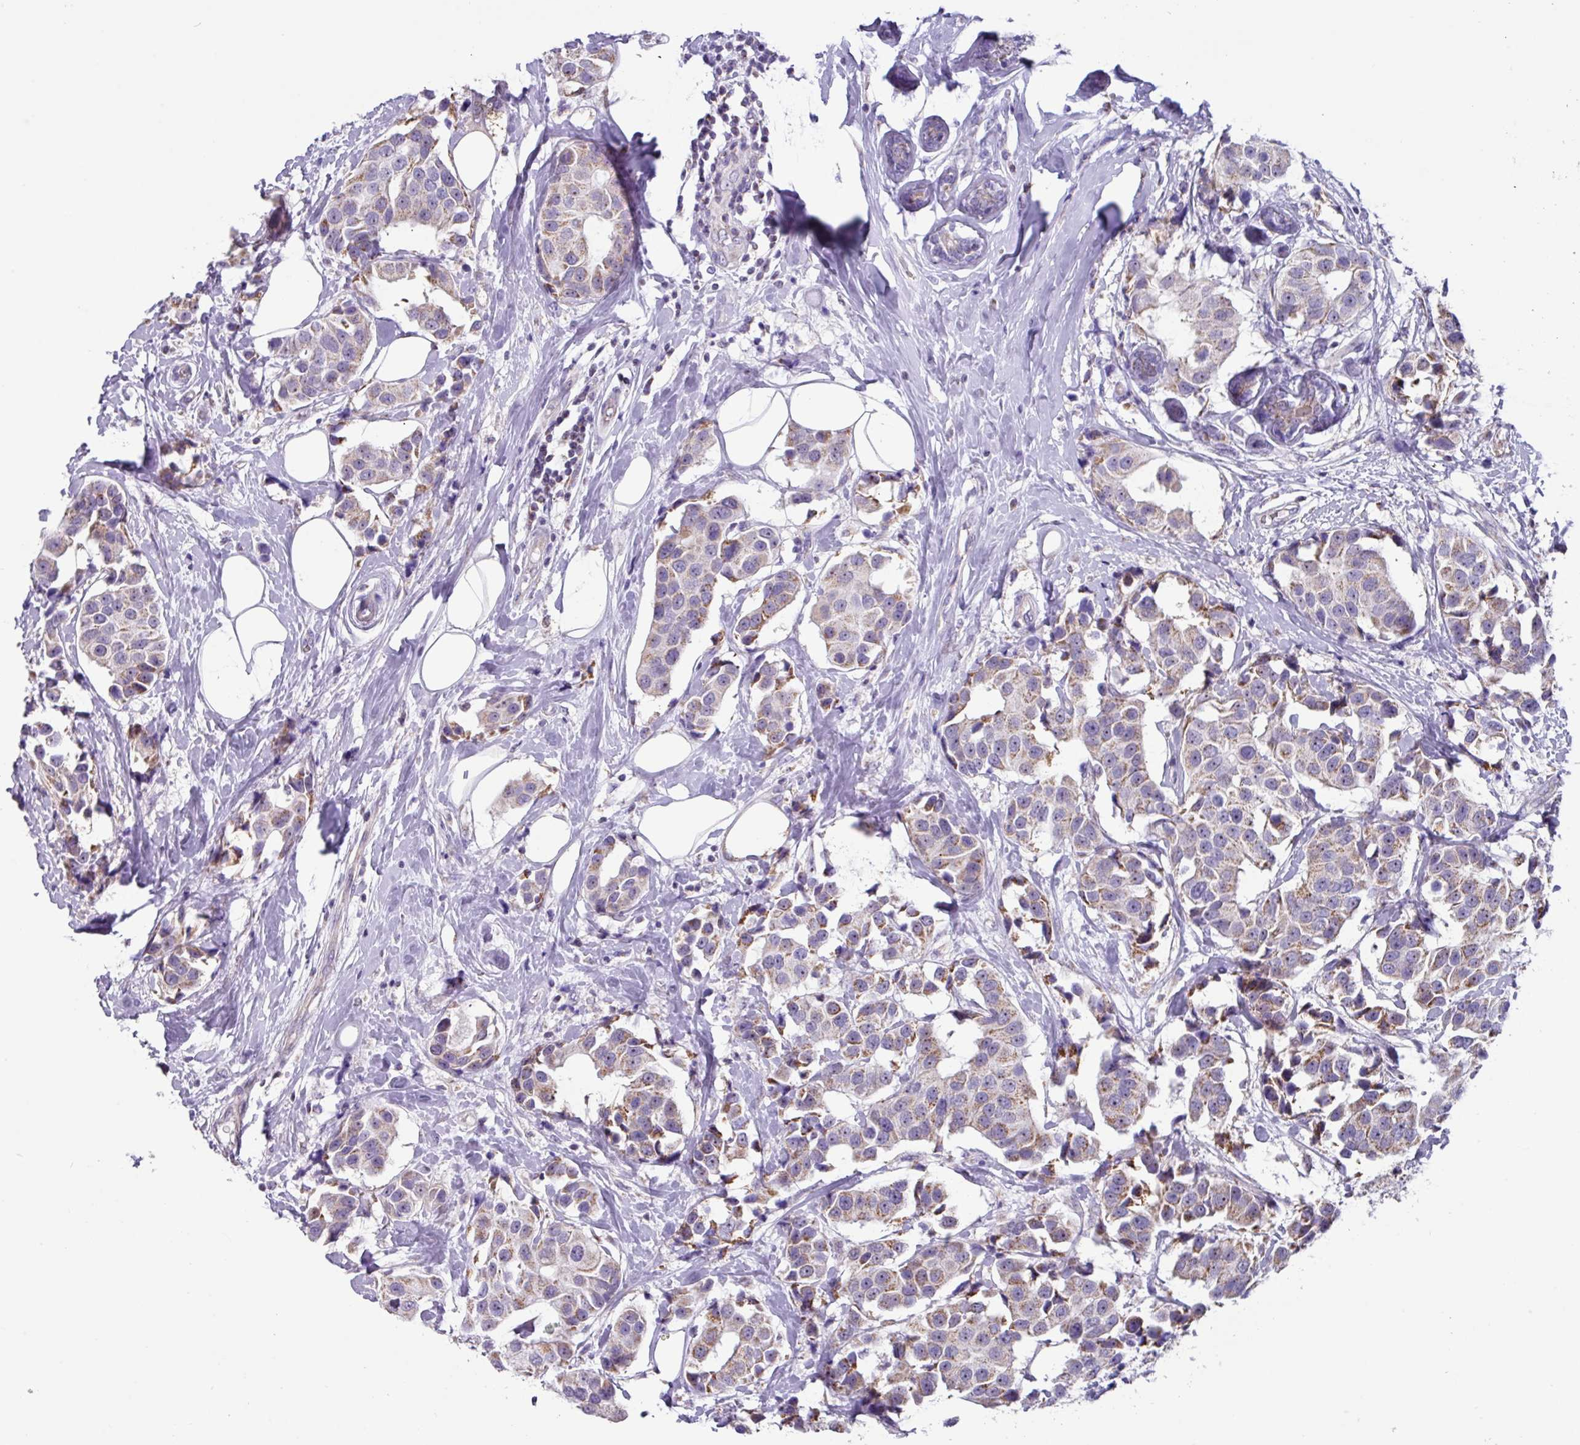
{"staining": {"intensity": "weak", "quantity": ">75%", "location": "cytoplasmic/membranous"}, "tissue": "breast cancer", "cell_type": "Tumor cells", "image_type": "cancer", "snomed": [{"axis": "morphology", "description": "Normal tissue, NOS"}, {"axis": "morphology", "description": "Duct carcinoma"}, {"axis": "topography", "description": "Breast"}], "caption": "Breast cancer (invasive ductal carcinoma) was stained to show a protein in brown. There is low levels of weak cytoplasmic/membranous expression in approximately >75% of tumor cells.", "gene": "MT-ND4", "patient": {"sex": "female", "age": 39}}